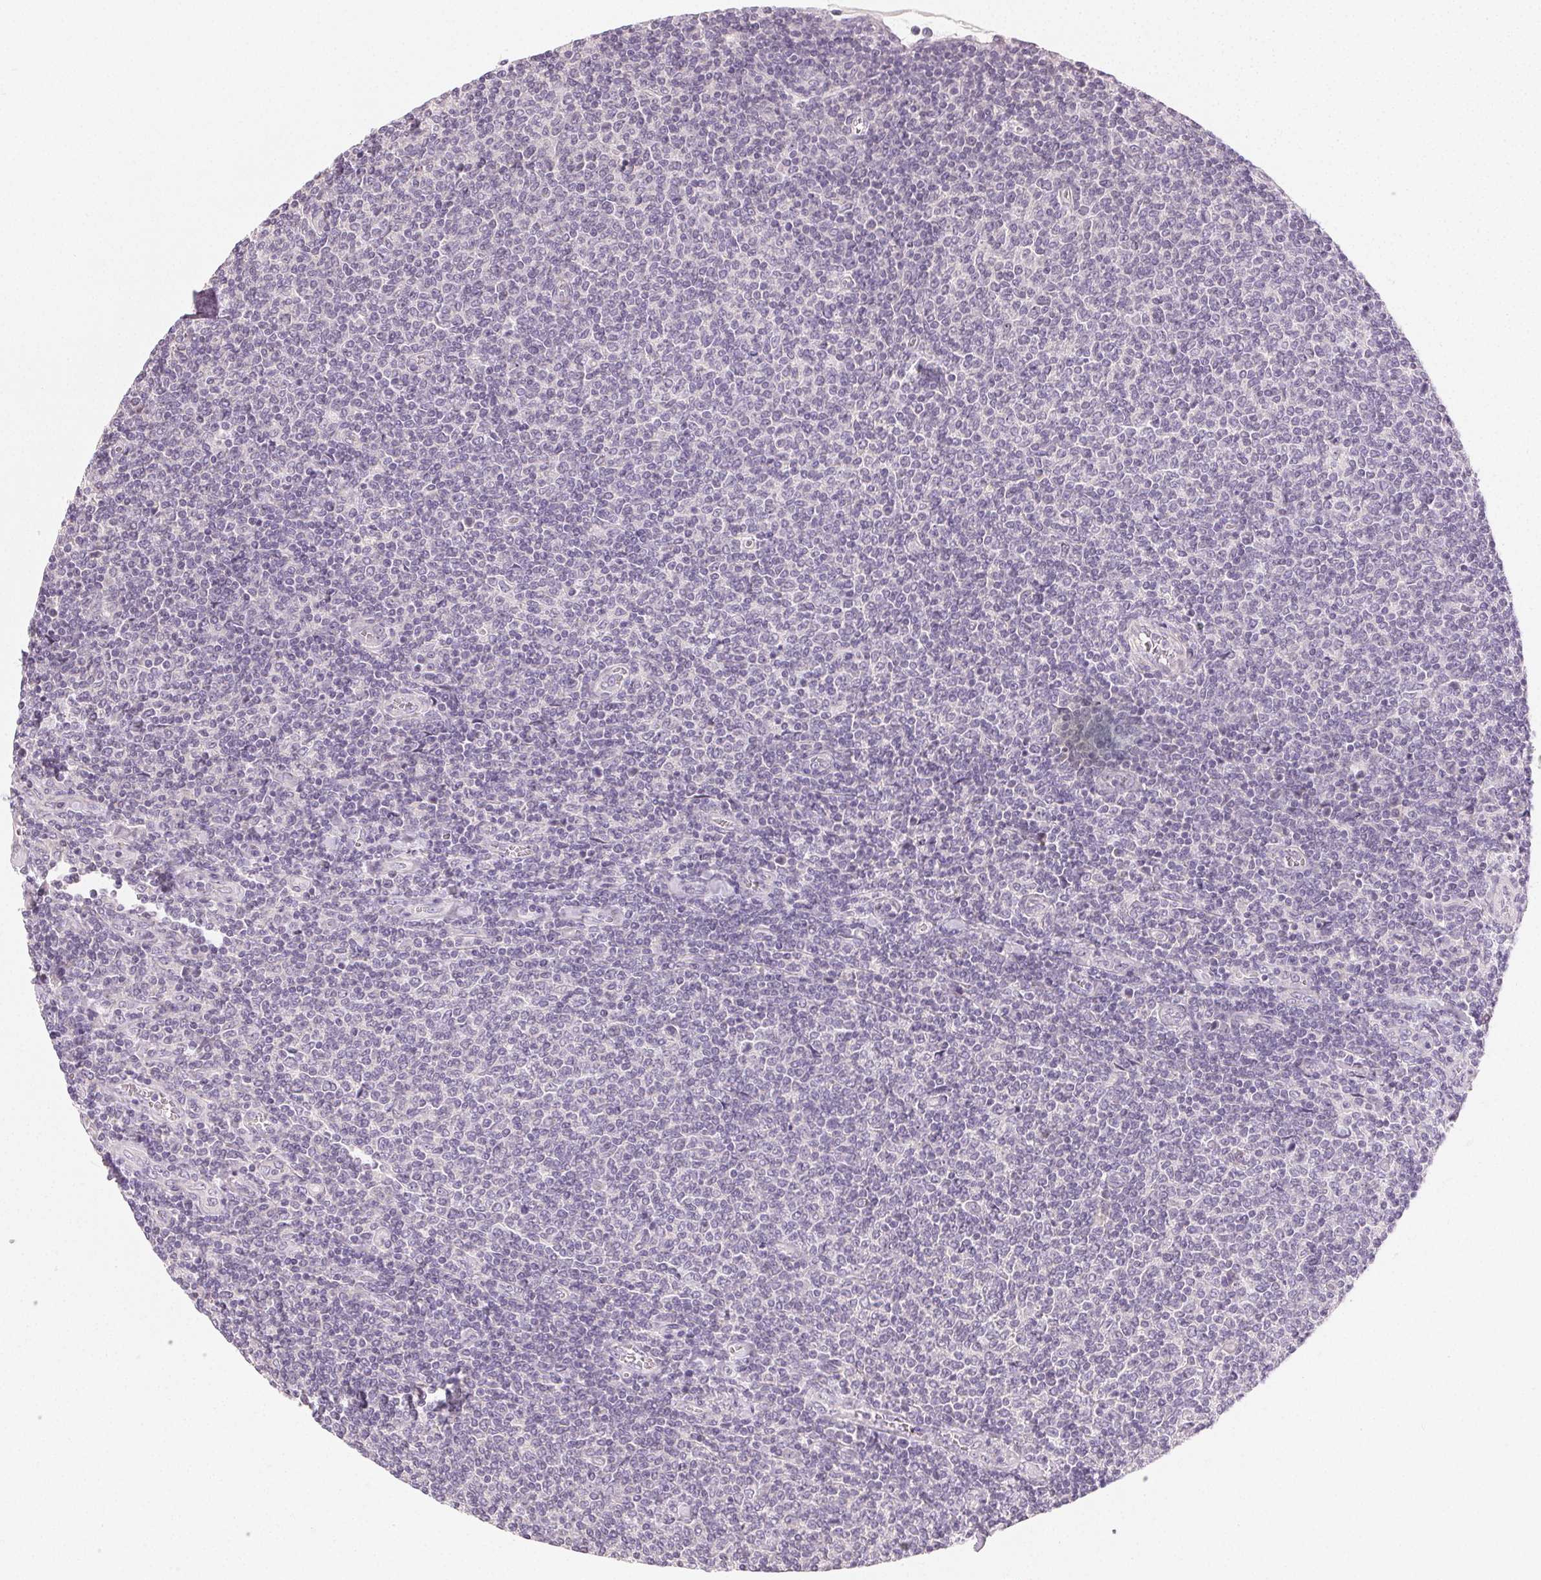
{"staining": {"intensity": "negative", "quantity": "none", "location": "none"}, "tissue": "lymphoma", "cell_type": "Tumor cells", "image_type": "cancer", "snomed": [{"axis": "morphology", "description": "Malignant lymphoma, non-Hodgkin's type, Low grade"}, {"axis": "topography", "description": "Lymph node"}], "caption": "Tumor cells are negative for protein expression in human lymphoma. The staining was performed using DAB to visualize the protein expression in brown, while the nuclei were stained in blue with hematoxylin (Magnification: 20x).", "gene": "MYBL1", "patient": {"sex": "male", "age": 52}}